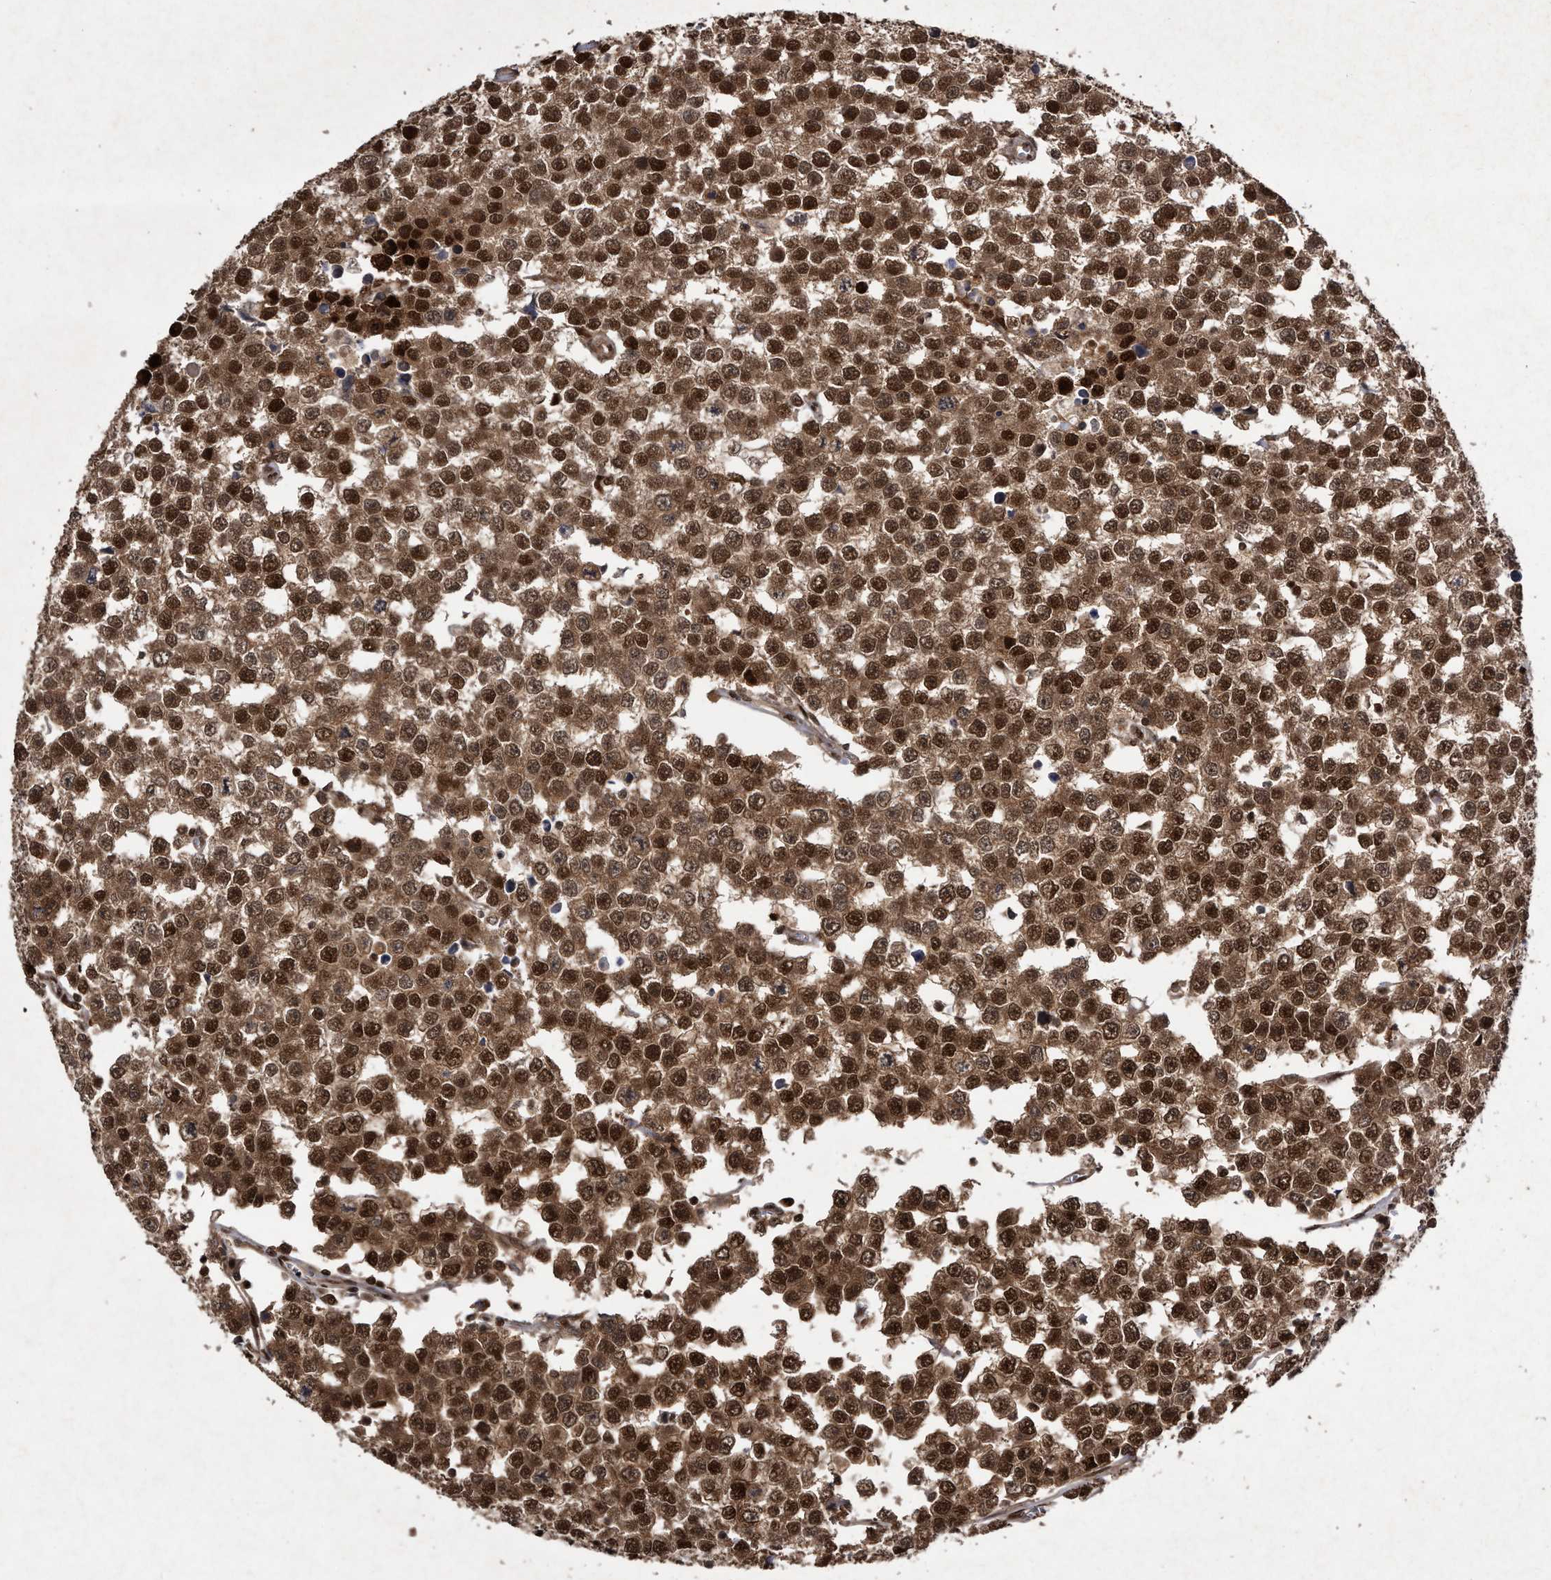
{"staining": {"intensity": "strong", "quantity": ">75%", "location": "cytoplasmic/membranous,nuclear"}, "tissue": "testis cancer", "cell_type": "Tumor cells", "image_type": "cancer", "snomed": [{"axis": "morphology", "description": "Seminoma, NOS"}, {"axis": "morphology", "description": "Carcinoma, Embryonal, NOS"}, {"axis": "topography", "description": "Testis"}], "caption": "This photomicrograph exhibits immunohistochemistry (IHC) staining of human testis cancer, with high strong cytoplasmic/membranous and nuclear expression in about >75% of tumor cells.", "gene": "RAD23B", "patient": {"sex": "male", "age": 52}}